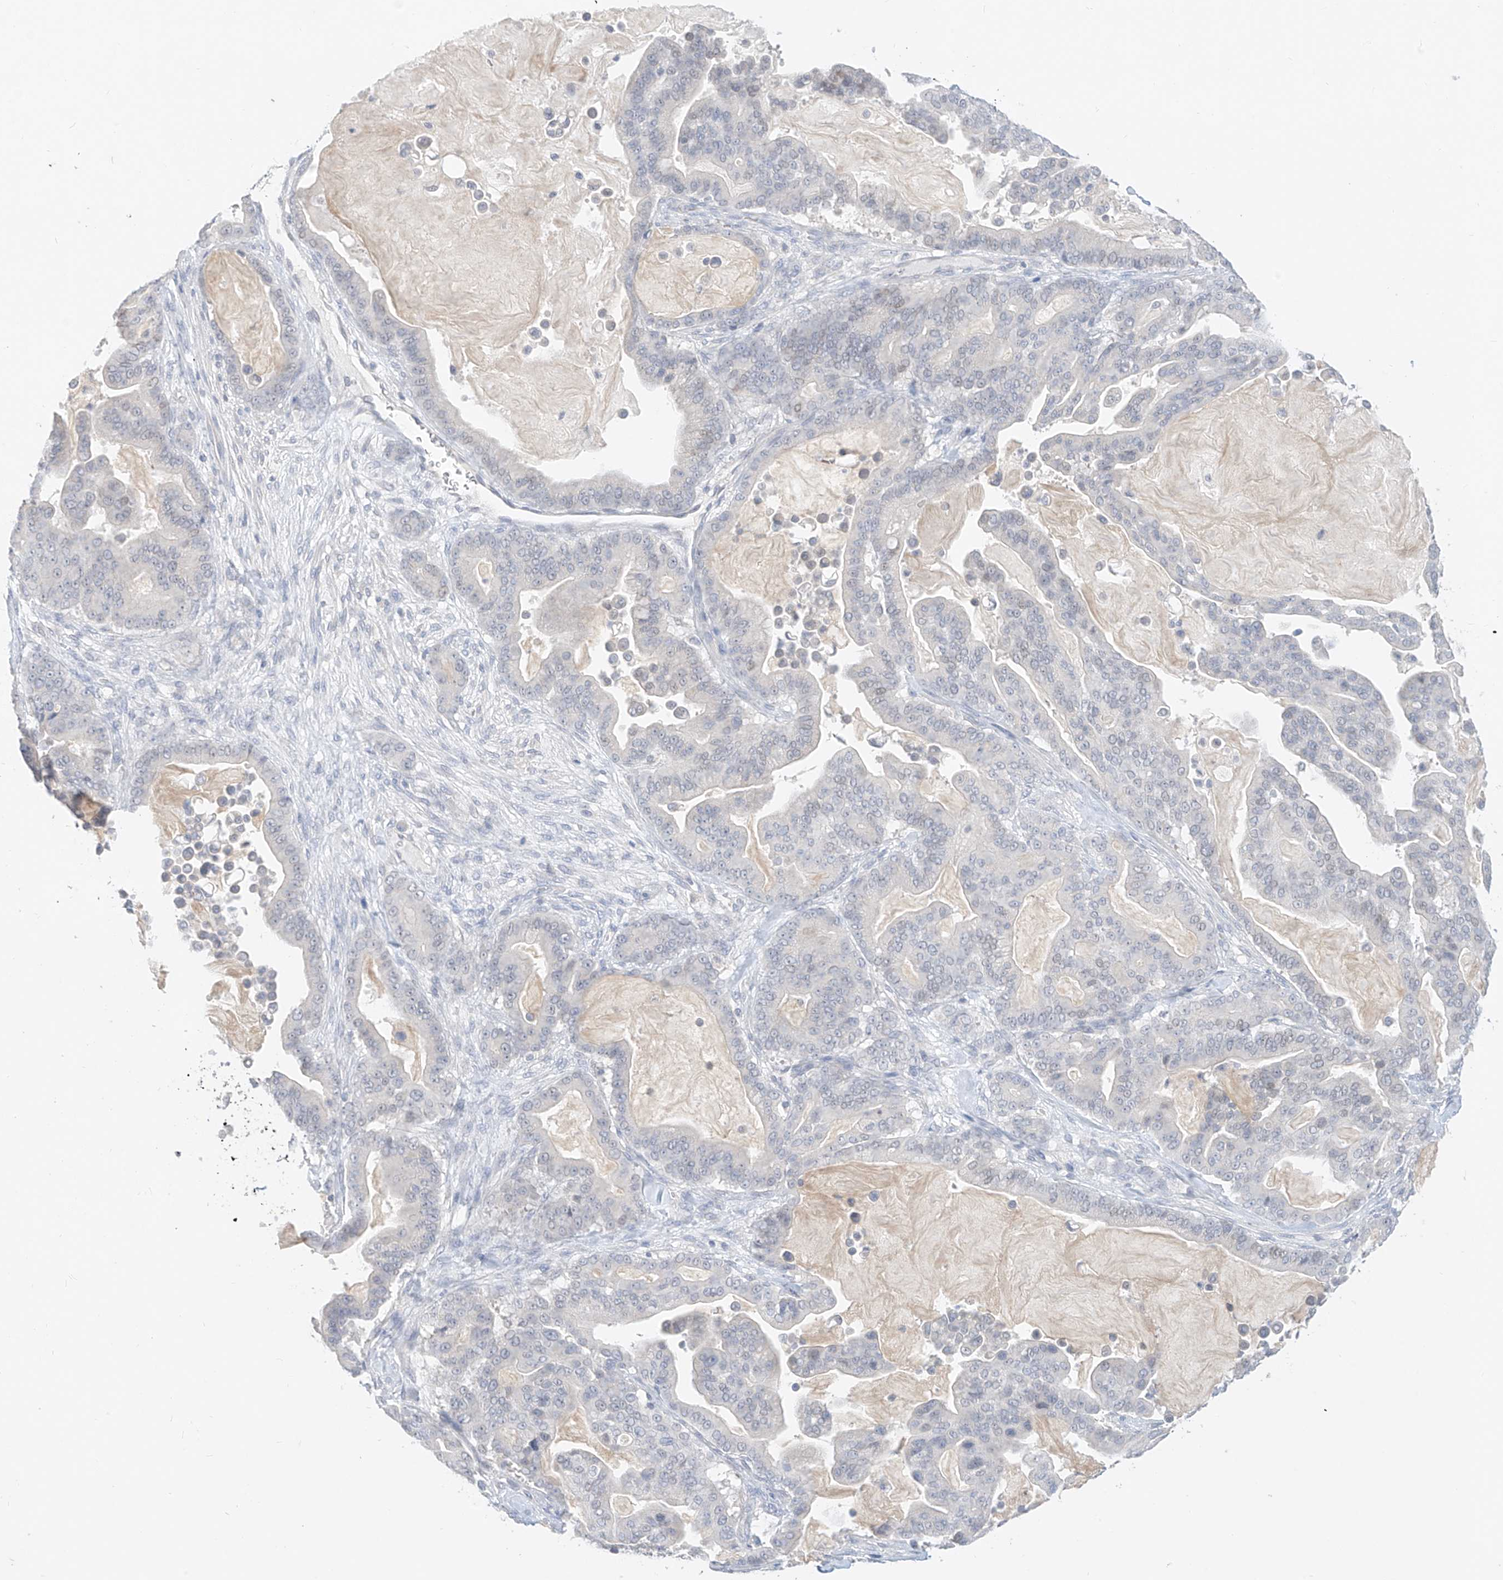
{"staining": {"intensity": "negative", "quantity": "none", "location": "none"}, "tissue": "pancreatic cancer", "cell_type": "Tumor cells", "image_type": "cancer", "snomed": [{"axis": "morphology", "description": "Adenocarcinoma, NOS"}, {"axis": "topography", "description": "Pancreas"}], "caption": "Tumor cells show no significant protein staining in adenocarcinoma (pancreatic).", "gene": "BARX2", "patient": {"sex": "male", "age": 63}}